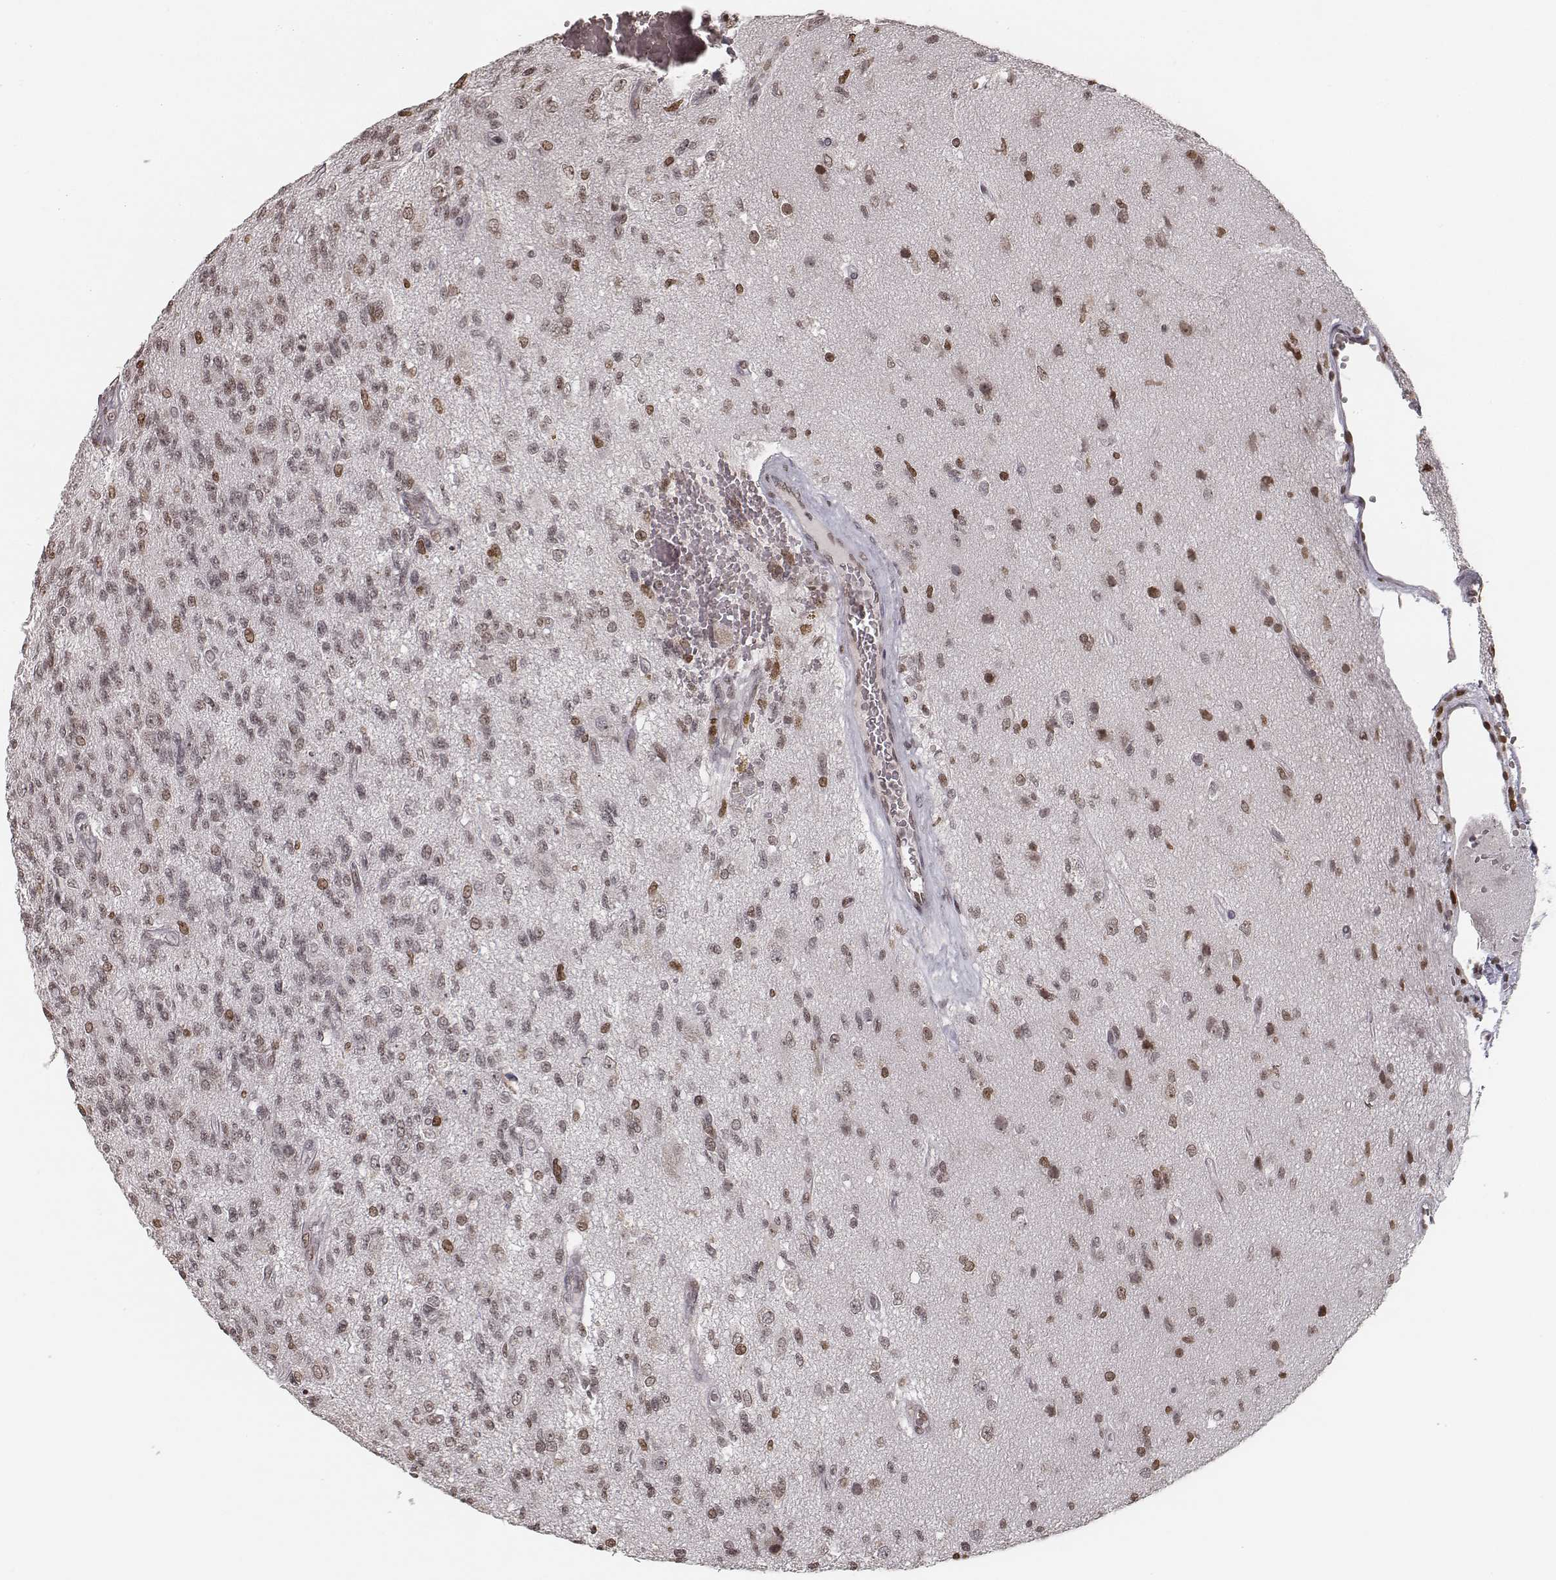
{"staining": {"intensity": "negative", "quantity": "none", "location": "none"}, "tissue": "glioma", "cell_type": "Tumor cells", "image_type": "cancer", "snomed": [{"axis": "morphology", "description": "Glioma, malignant, High grade"}, {"axis": "topography", "description": "Brain"}], "caption": "Image shows no significant protein staining in tumor cells of glioma.", "gene": "HMGA2", "patient": {"sex": "male", "age": 56}}